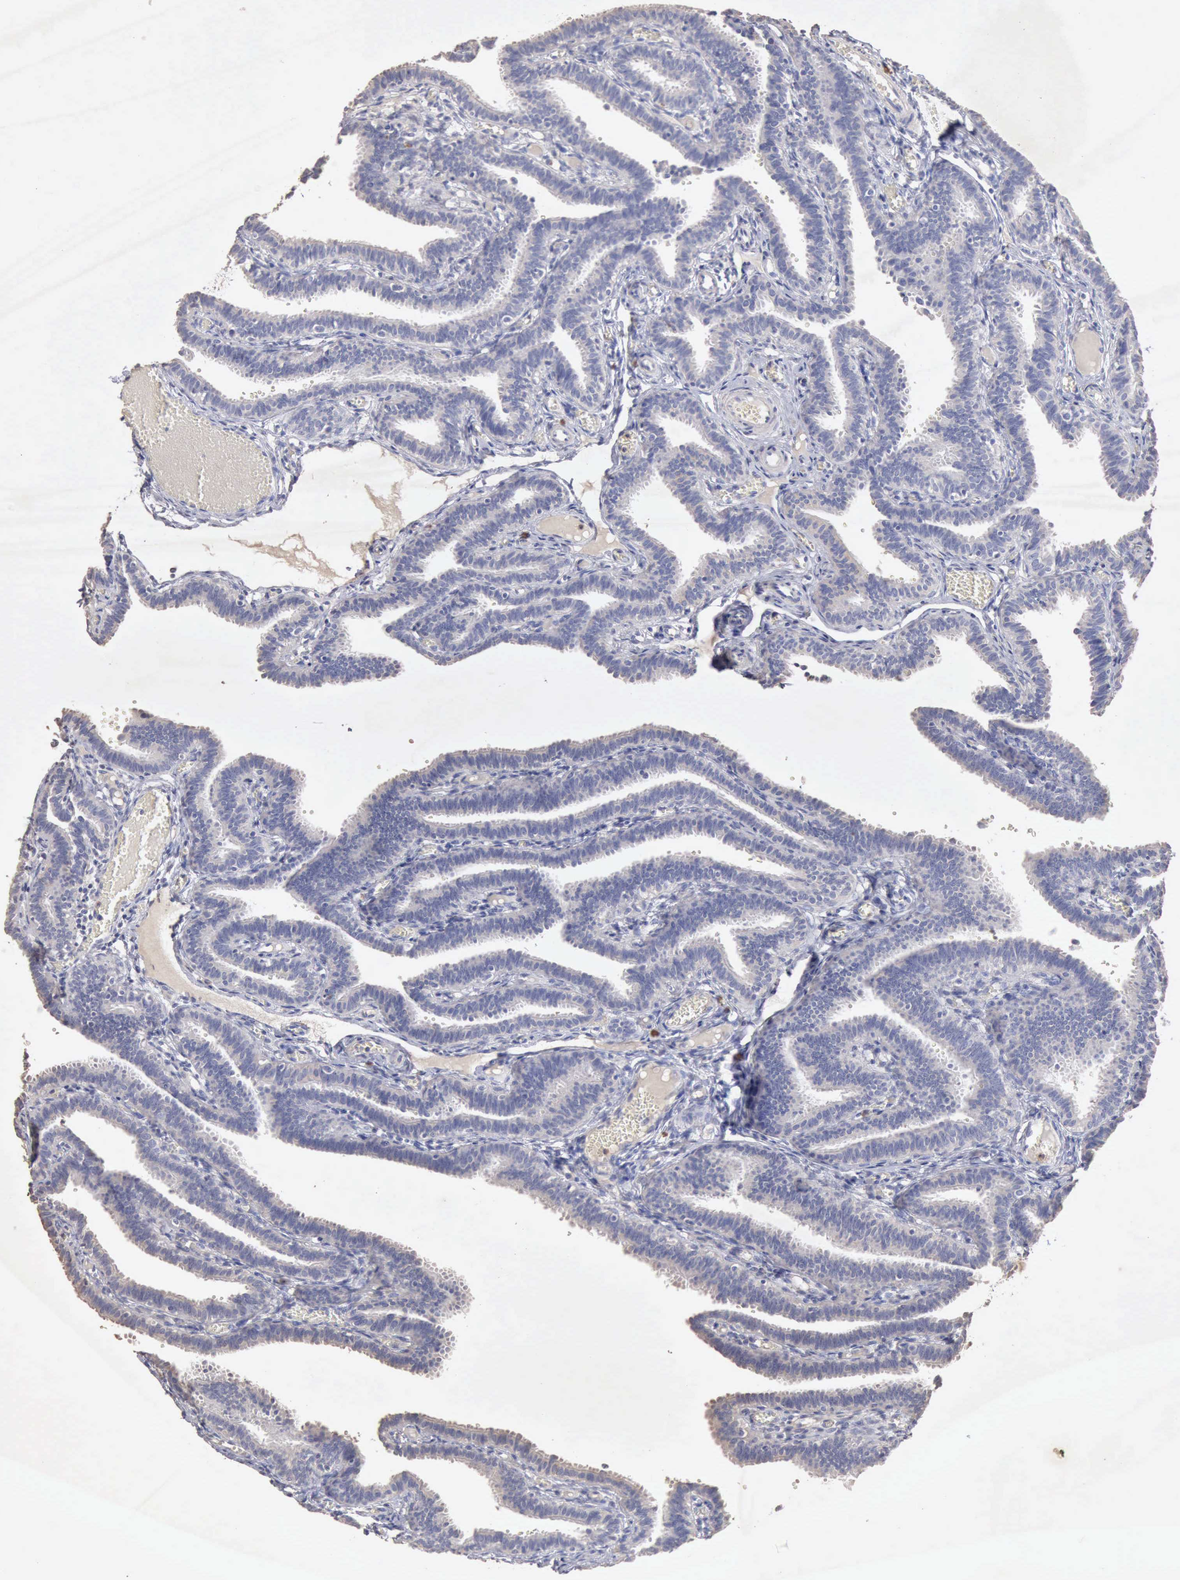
{"staining": {"intensity": "negative", "quantity": "none", "location": "none"}, "tissue": "fallopian tube", "cell_type": "Glandular cells", "image_type": "normal", "snomed": [{"axis": "morphology", "description": "Normal tissue, NOS"}, {"axis": "topography", "description": "Fallopian tube"}], "caption": "IHC of benign human fallopian tube shows no positivity in glandular cells.", "gene": "KRT6B", "patient": {"sex": "female", "age": 29}}